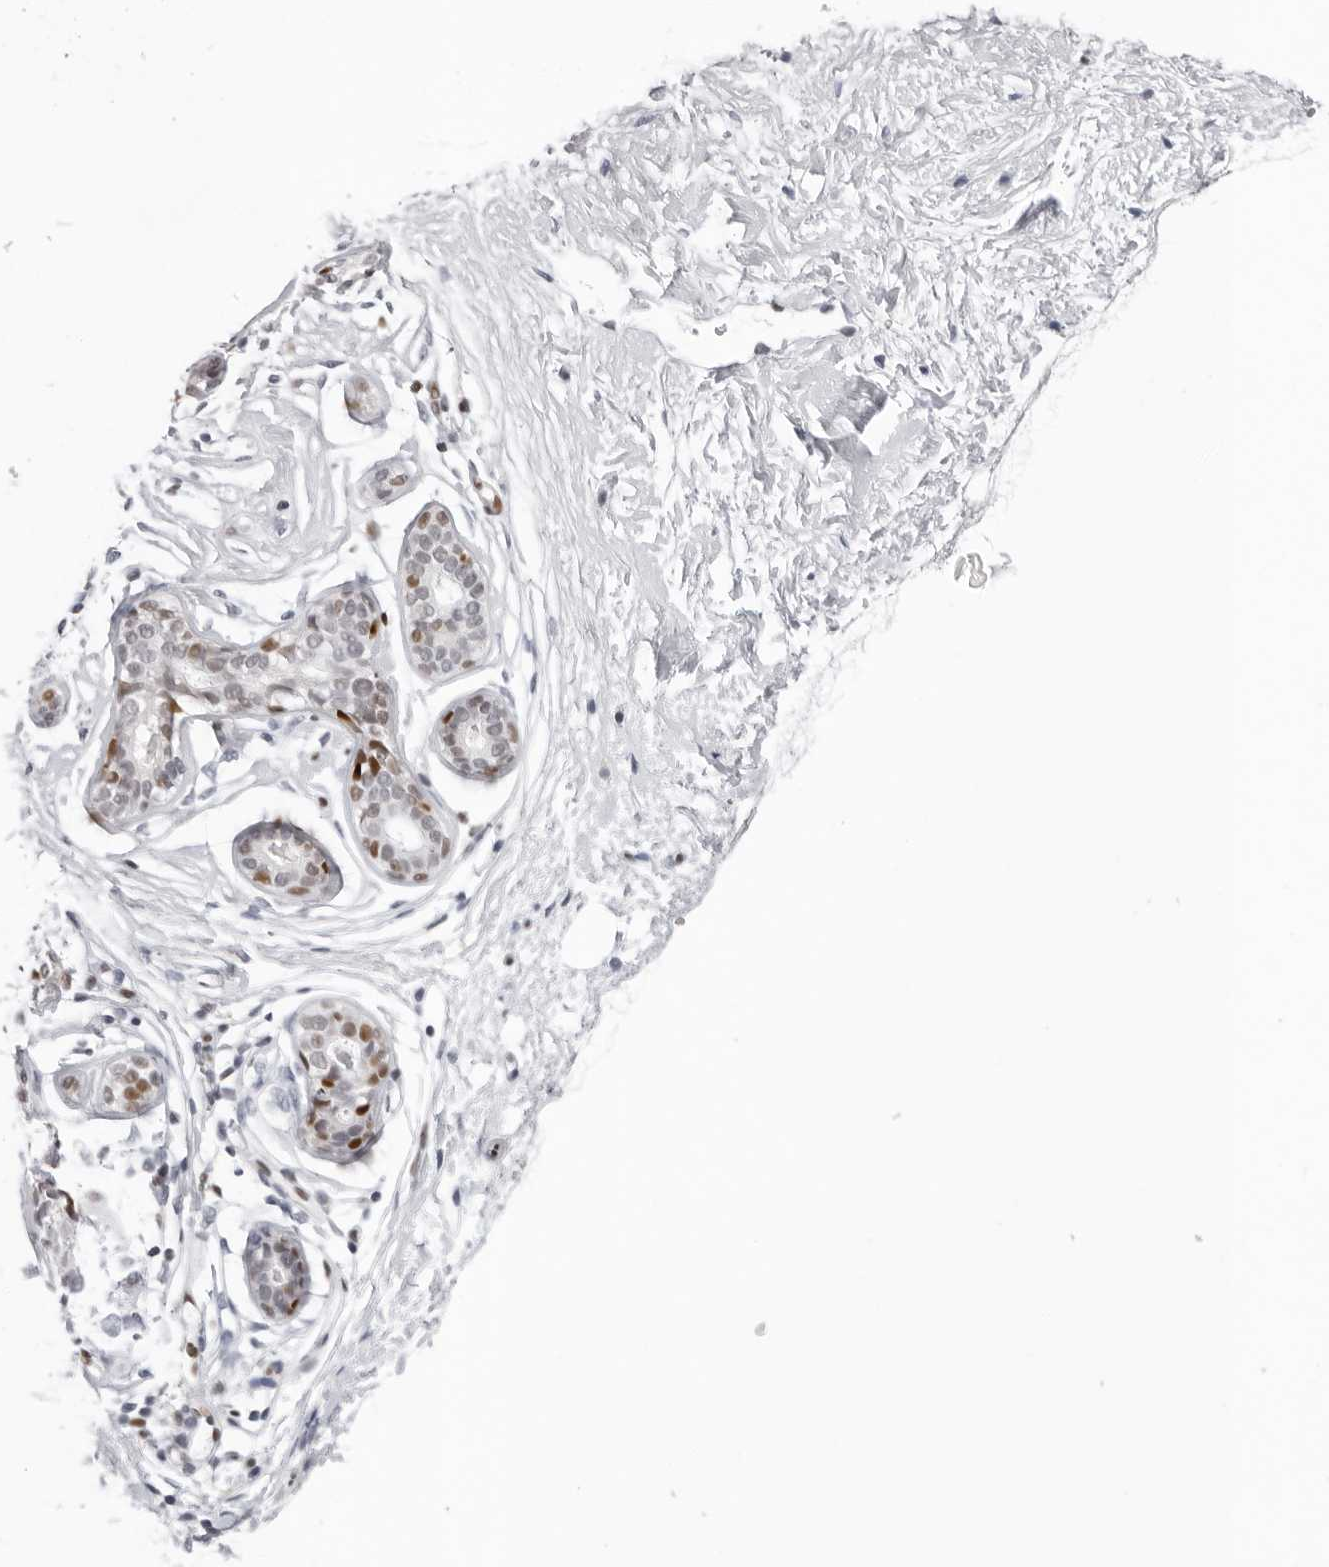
{"staining": {"intensity": "negative", "quantity": "none", "location": "none"}, "tissue": "breast", "cell_type": "Adipocytes", "image_type": "normal", "snomed": [{"axis": "morphology", "description": "Normal tissue, NOS"}, {"axis": "topography", "description": "Breast"}], "caption": "IHC of benign human breast demonstrates no expression in adipocytes.", "gene": "OGG1", "patient": {"sex": "female", "age": 23}}